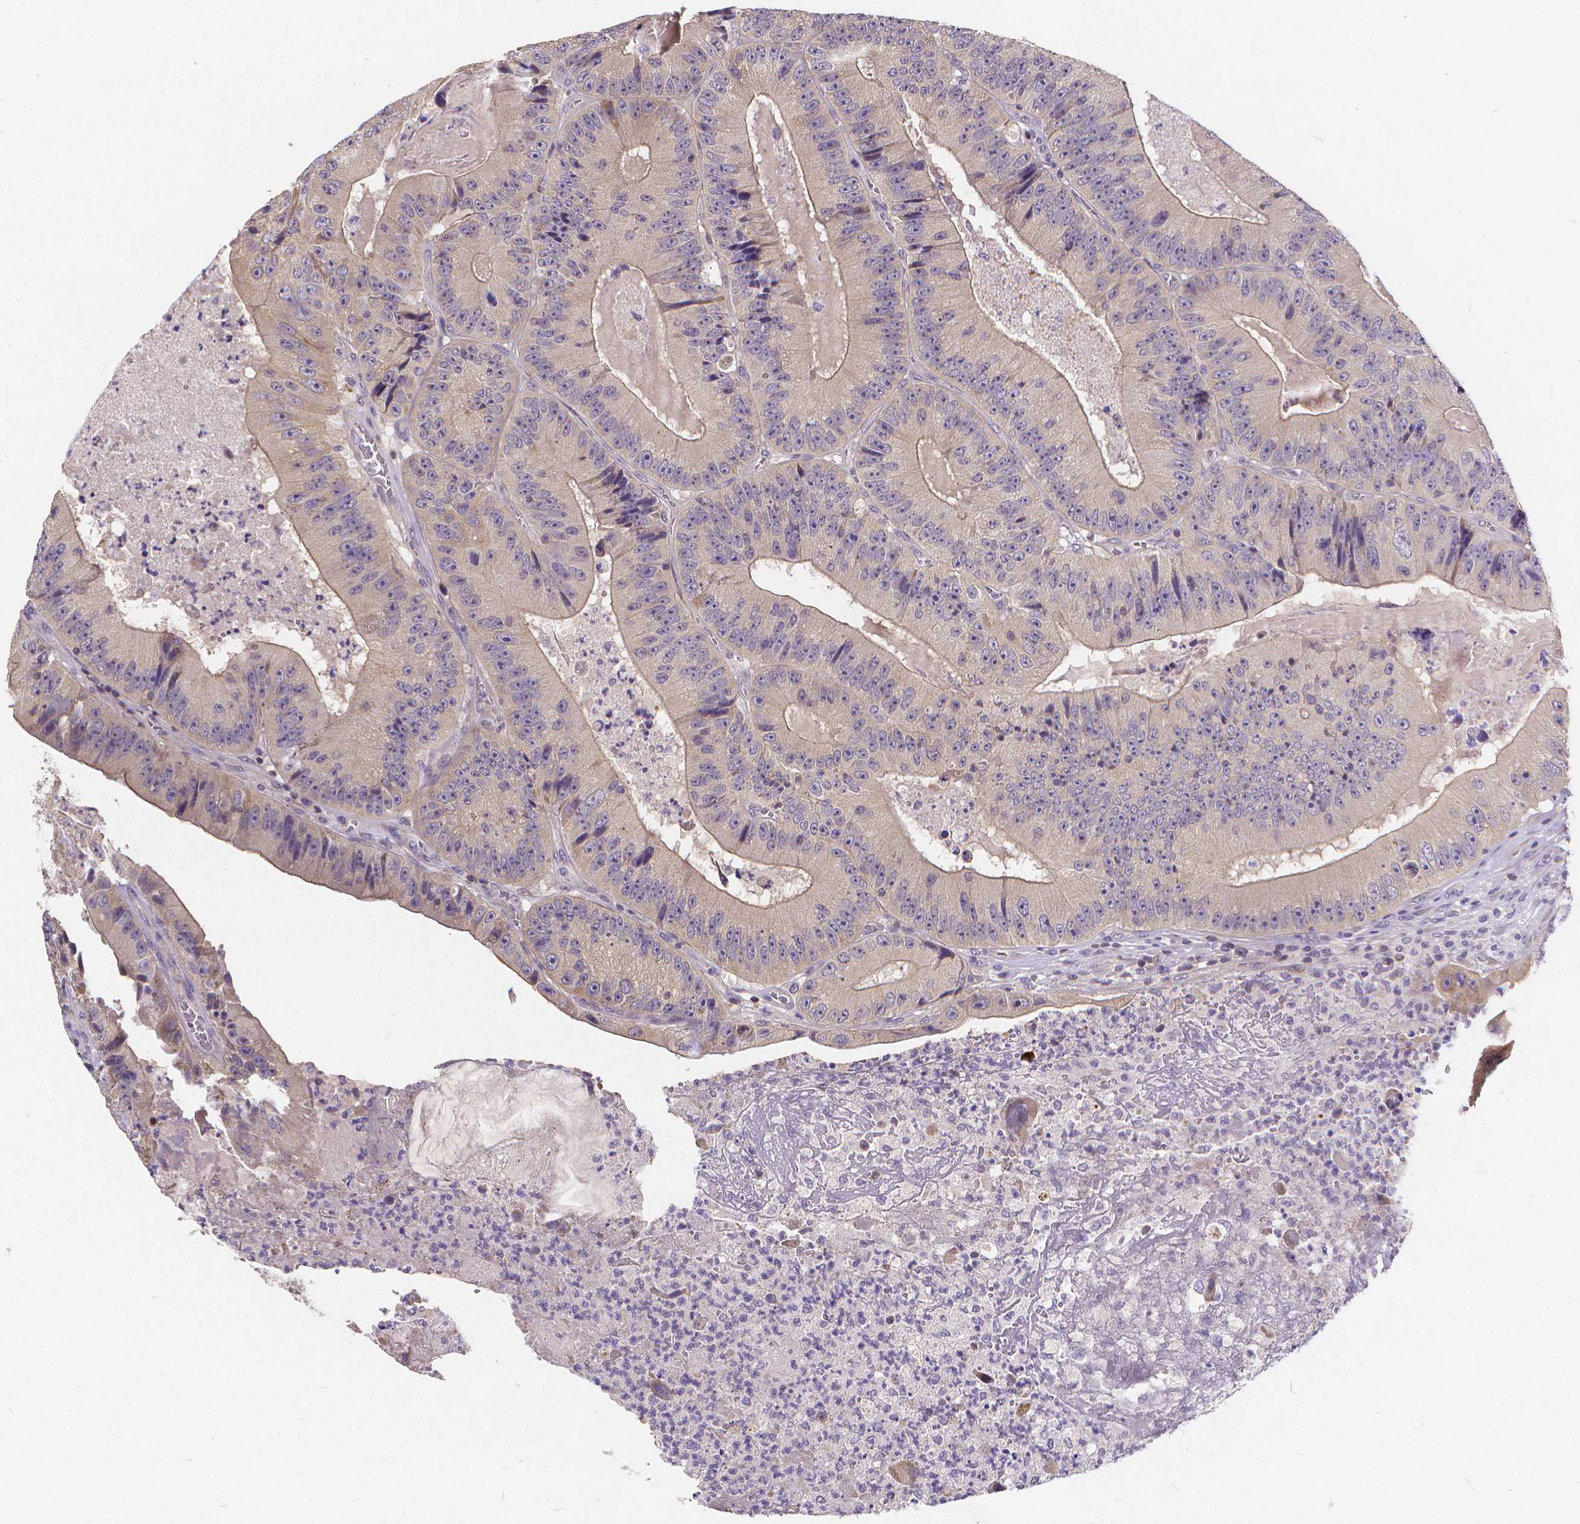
{"staining": {"intensity": "negative", "quantity": "none", "location": "none"}, "tissue": "colorectal cancer", "cell_type": "Tumor cells", "image_type": "cancer", "snomed": [{"axis": "morphology", "description": "Adenocarcinoma, NOS"}, {"axis": "topography", "description": "Colon"}], "caption": "Colorectal cancer (adenocarcinoma) was stained to show a protein in brown. There is no significant staining in tumor cells.", "gene": "GLRB", "patient": {"sex": "female", "age": 86}}